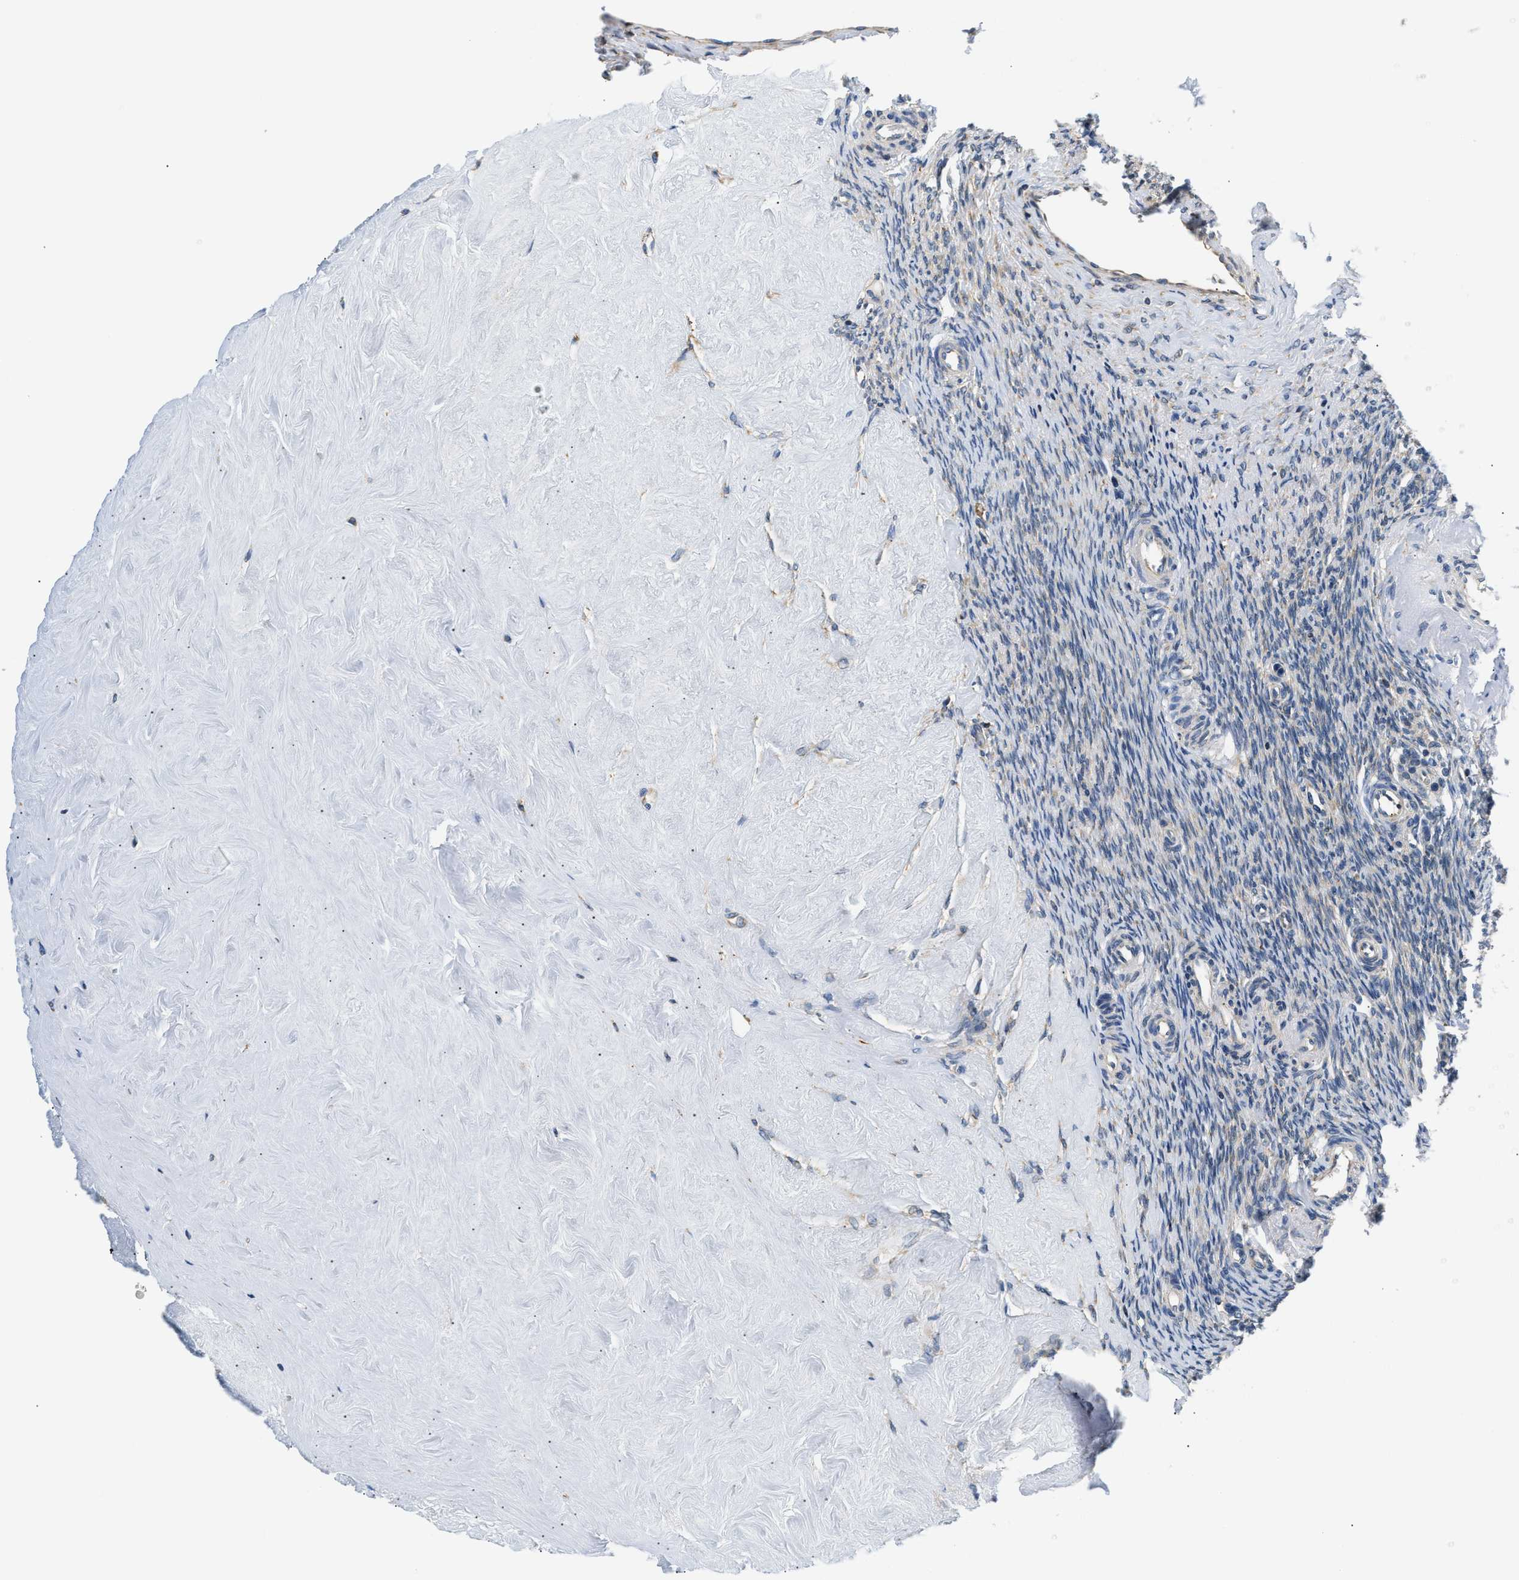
{"staining": {"intensity": "strong", "quantity": "25%-75%", "location": "cytoplasmic/membranous"}, "tissue": "ovary", "cell_type": "Follicle cells", "image_type": "normal", "snomed": [{"axis": "morphology", "description": "Normal tissue, NOS"}, {"axis": "topography", "description": "Ovary"}], "caption": "DAB (3,3'-diaminobenzidine) immunohistochemical staining of normal ovary demonstrates strong cytoplasmic/membranous protein staining in approximately 25%-75% of follicle cells.", "gene": "HDHD3", "patient": {"sex": "female", "age": 41}}